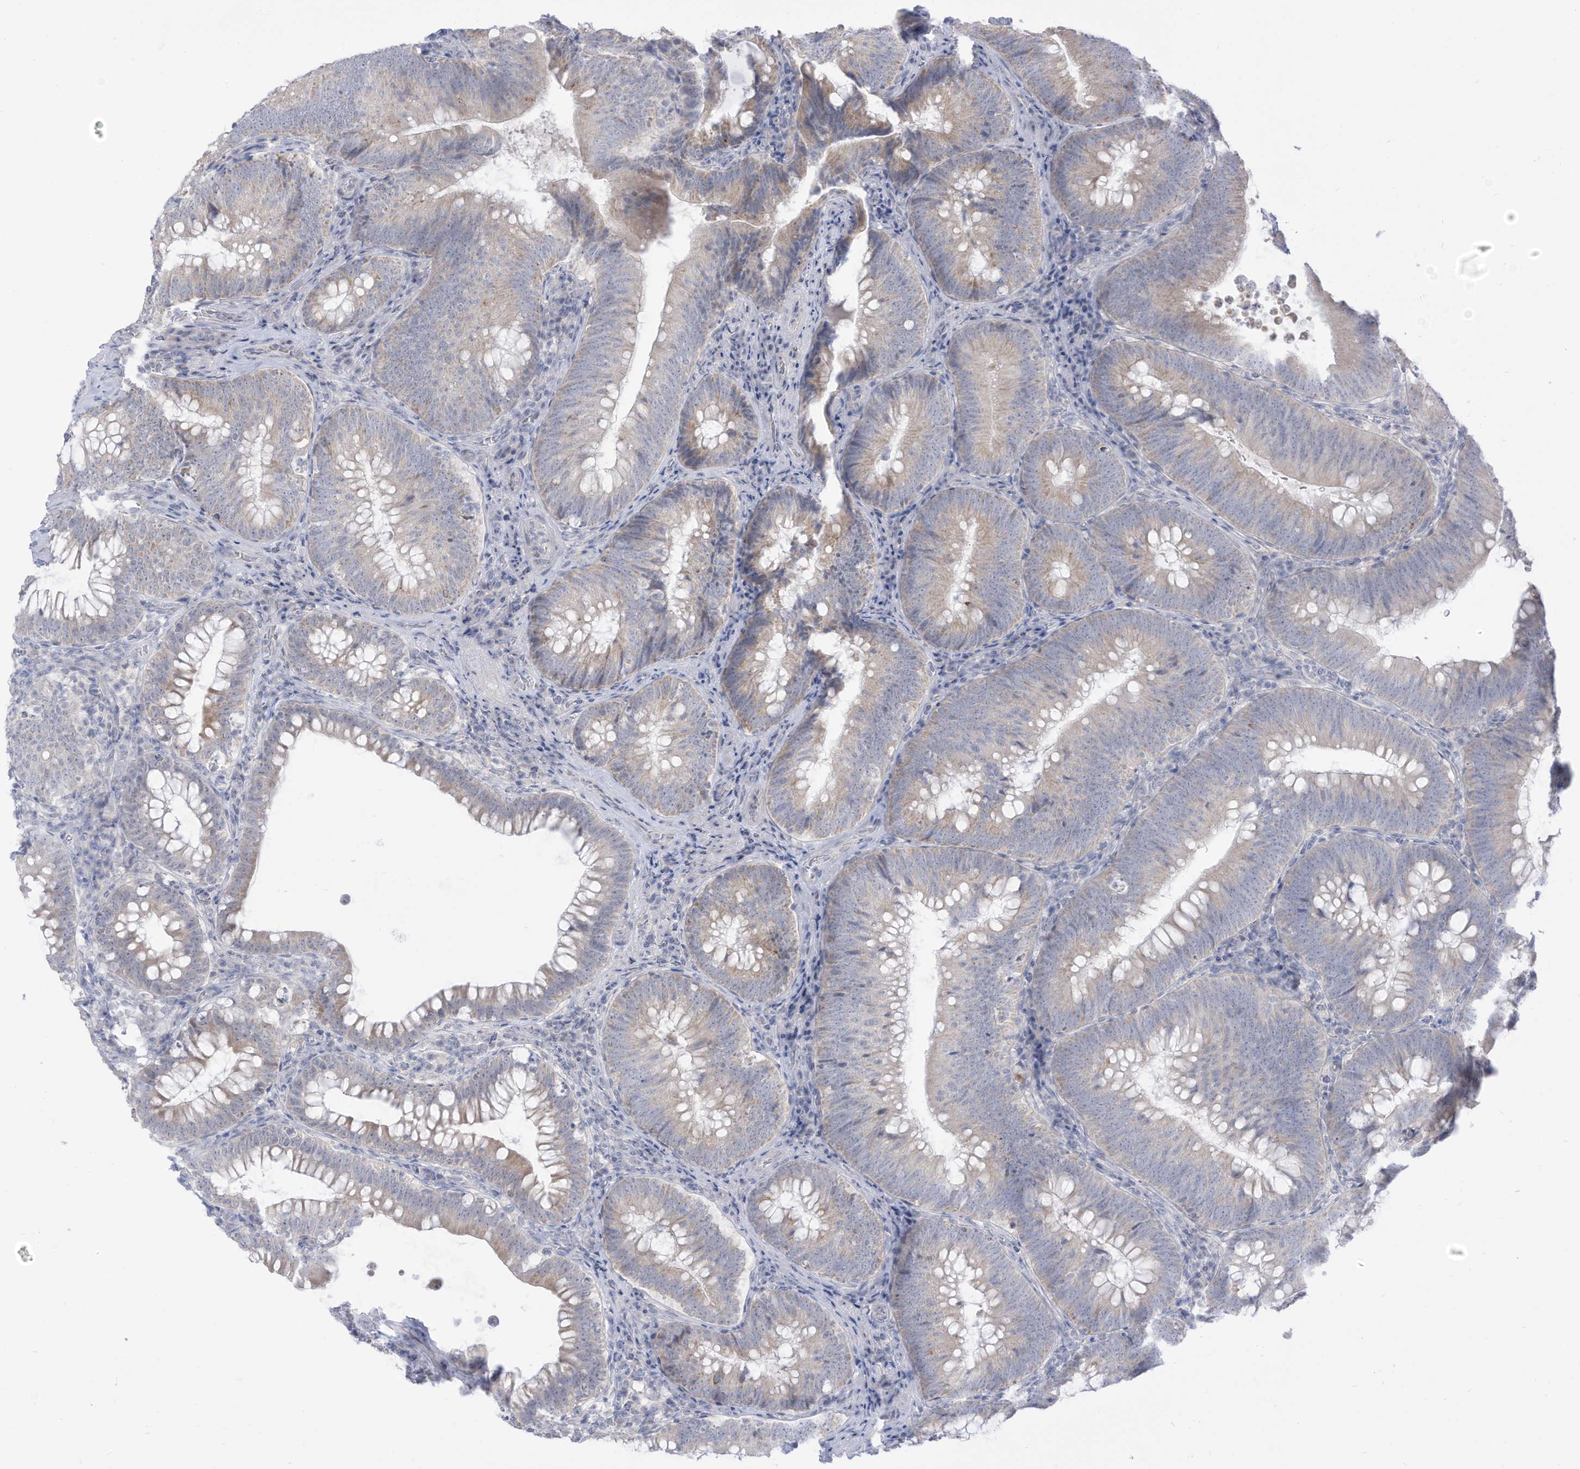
{"staining": {"intensity": "weak", "quantity": "<25%", "location": "cytoplasmic/membranous"}, "tissue": "colorectal cancer", "cell_type": "Tumor cells", "image_type": "cancer", "snomed": [{"axis": "morphology", "description": "Normal tissue, NOS"}, {"axis": "topography", "description": "Colon"}], "caption": "A photomicrograph of colorectal cancer stained for a protein displays no brown staining in tumor cells.", "gene": "OGT", "patient": {"sex": "female", "age": 82}}